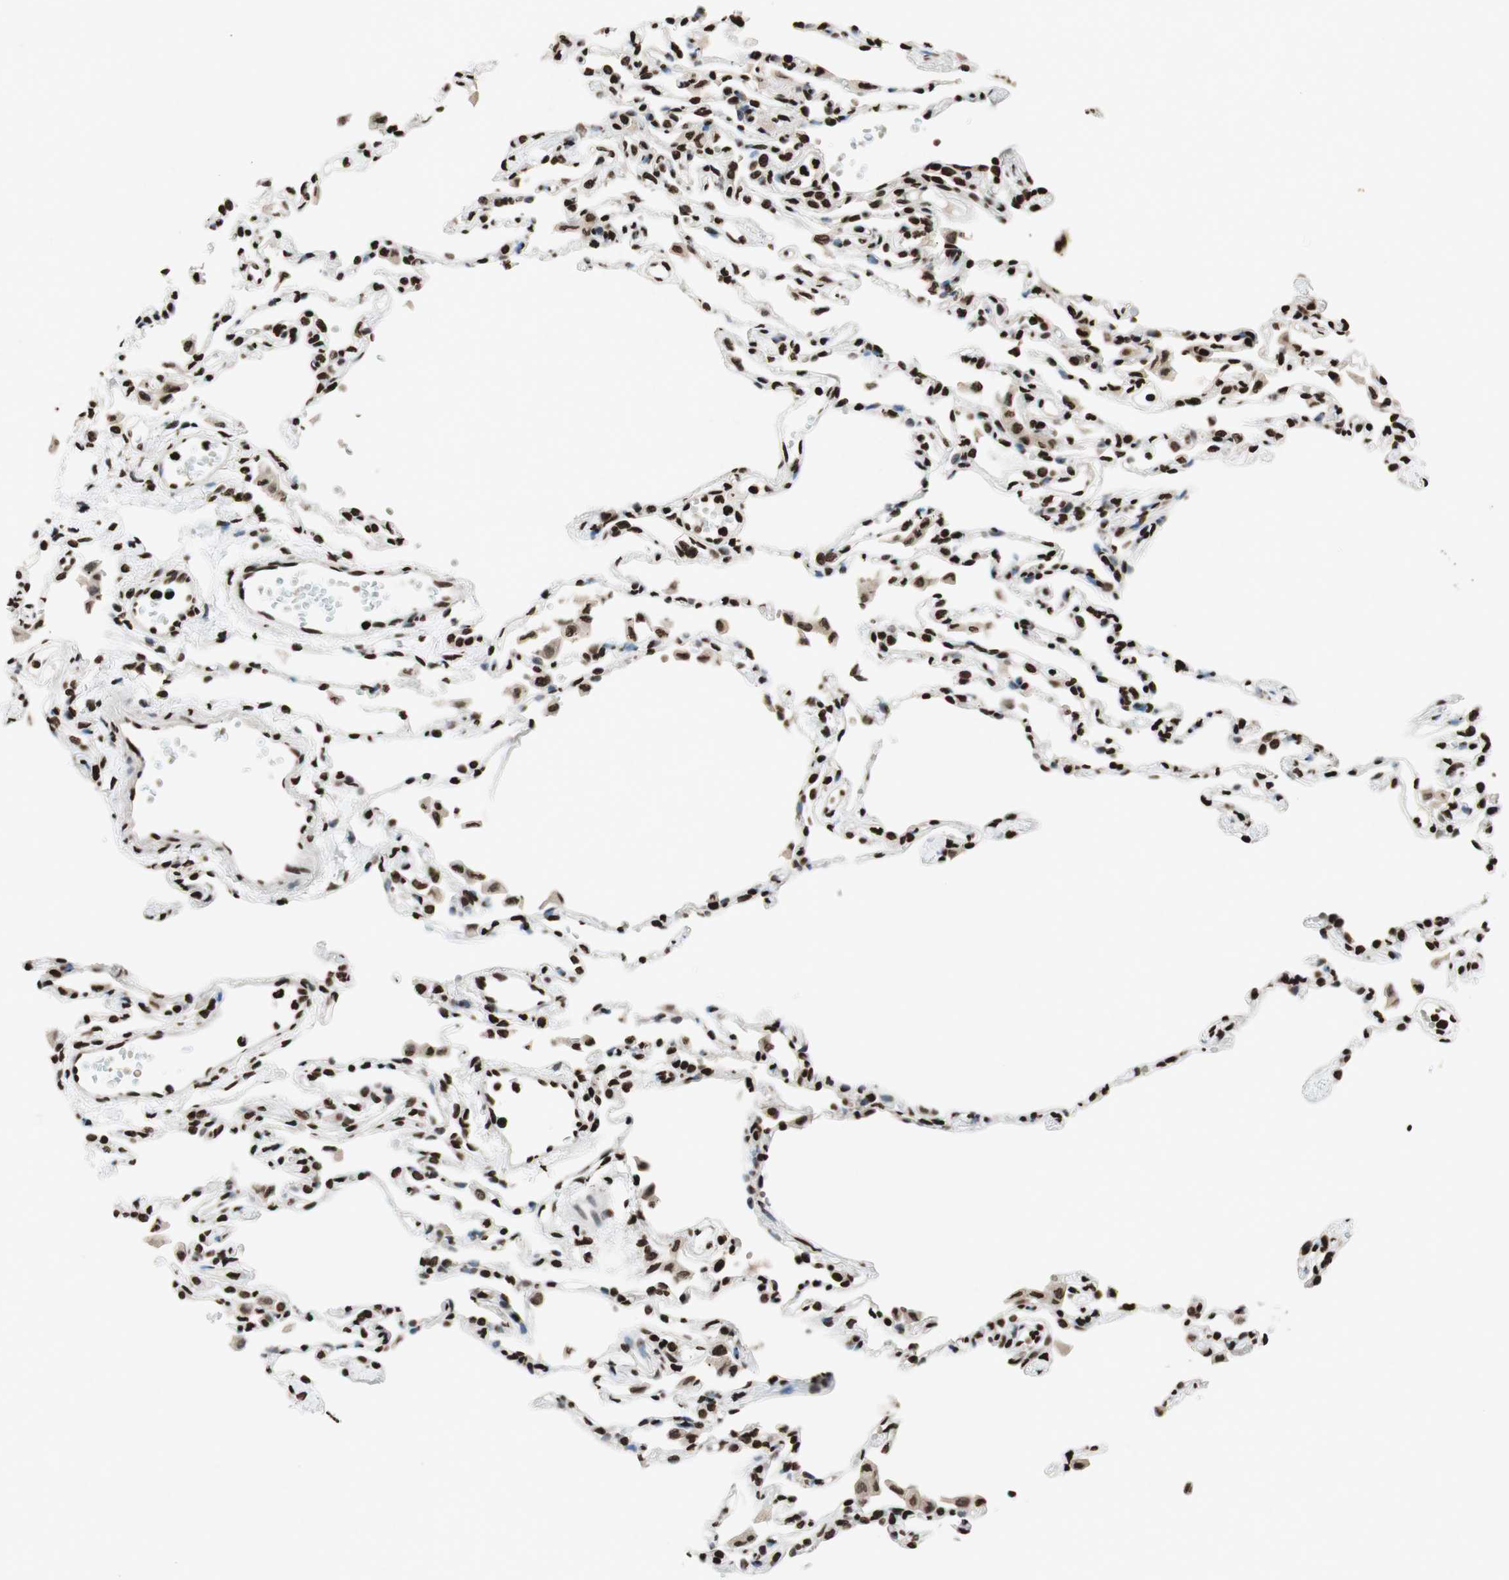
{"staining": {"intensity": "strong", "quantity": ">75%", "location": "nuclear"}, "tissue": "lung", "cell_type": "Alveolar cells", "image_type": "normal", "snomed": [{"axis": "morphology", "description": "Normal tissue, NOS"}, {"axis": "topography", "description": "Lung"}], "caption": "Protein staining displays strong nuclear positivity in about >75% of alveolar cells in normal lung.", "gene": "NCOA3", "patient": {"sex": "female", "age": 49}}